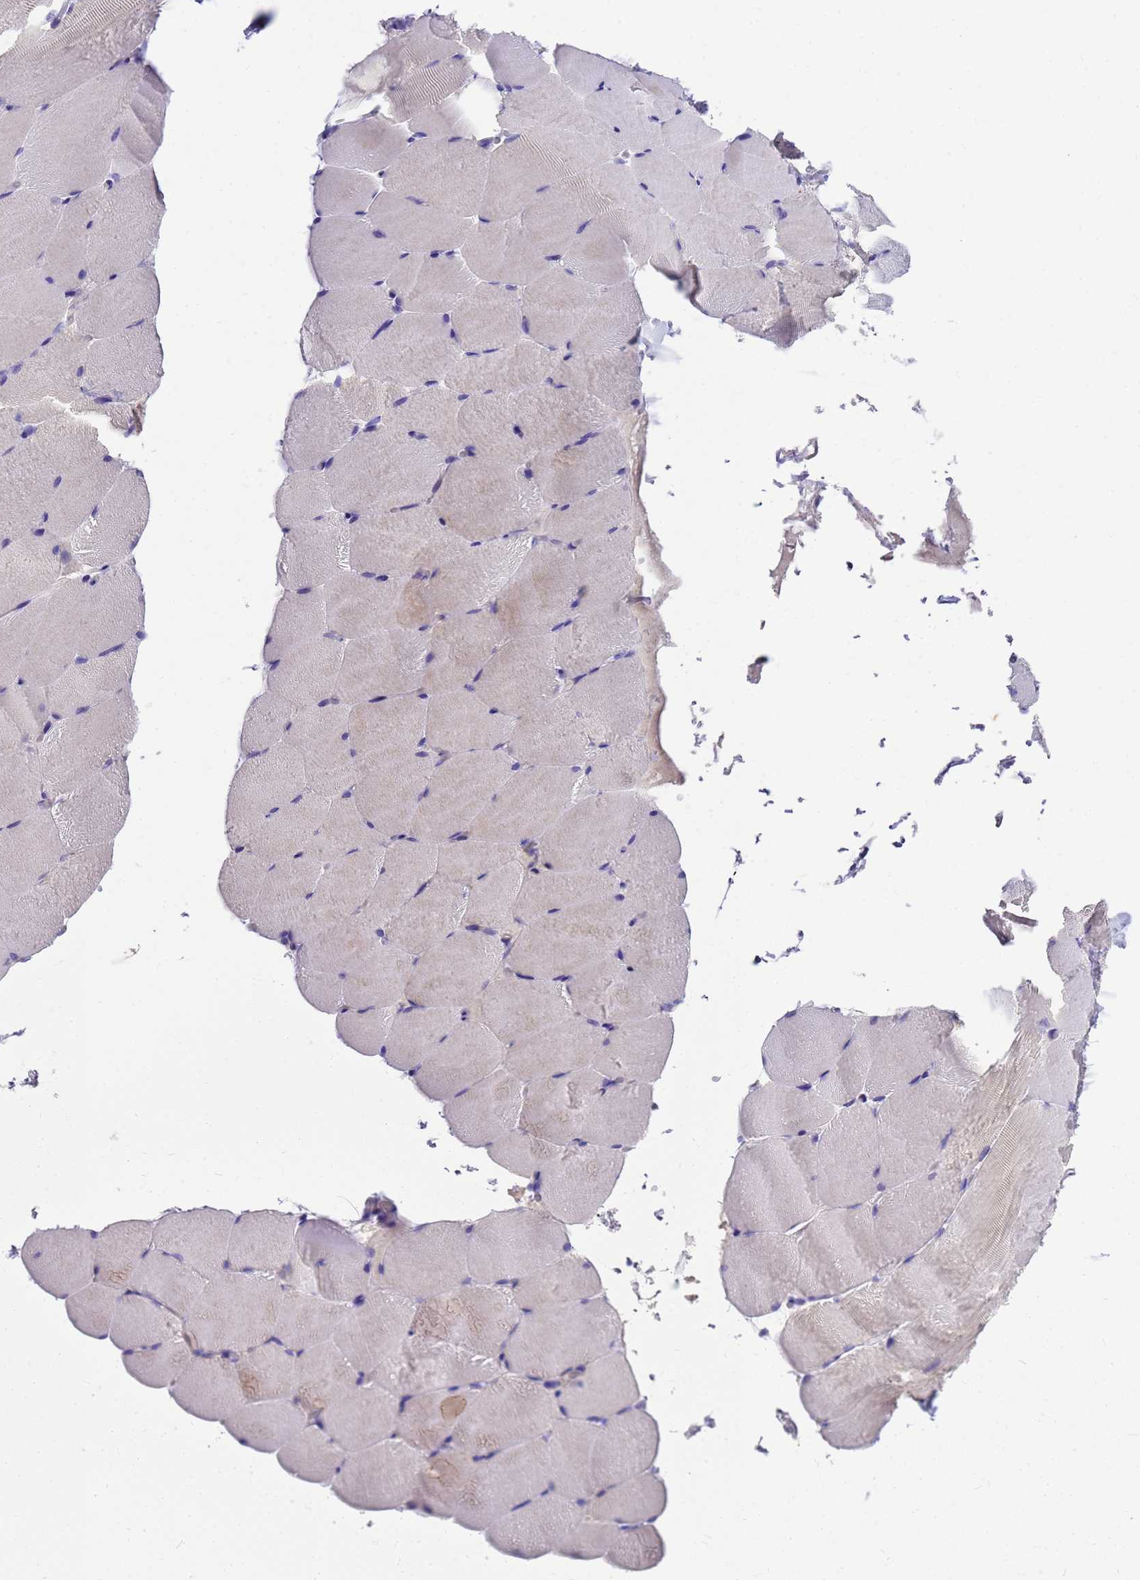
{"staining": {"intensity": "negative", "quantity": "none", "location": "none"}, "tissue": "skeletal muscle", "cell_type": "Myocytes", "image_type": "normal", "snomed": [{"axis": "morphology", "description": "Normal tissue, NOS"}, {"axis": "topography", "description": "Skeletal muscle"}, {"axis": "topography", "description": "Parathyroid gland"}], "caption": "A high-resolution image shows IHC staining of normal skeletal muscle, which reveals no significant expression in myocytes.", "gene": "MS4A13", "patient": {"sex": "female", "age": 37}}